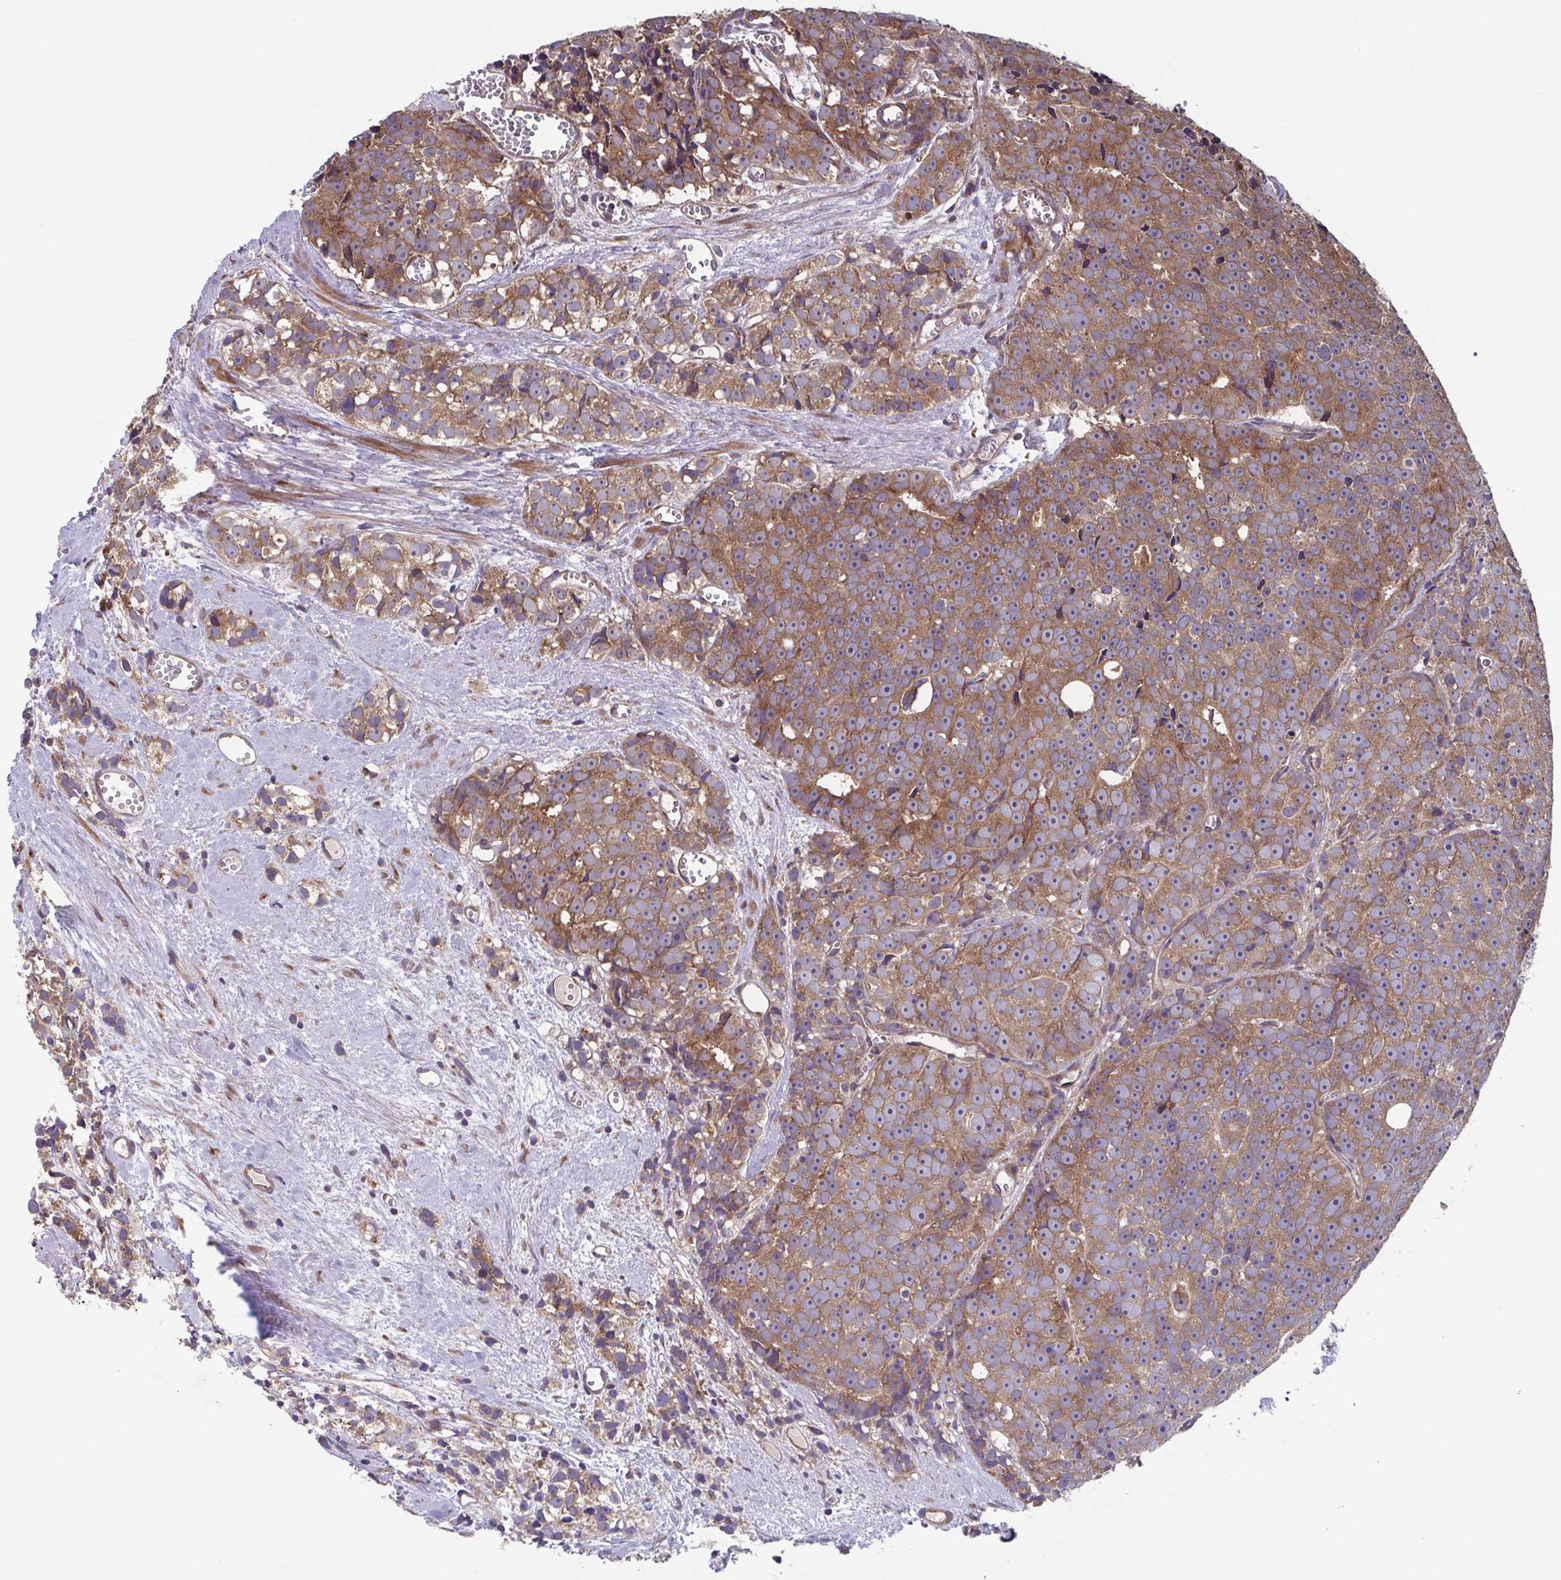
{"staining": {"intensity": "moderate", "quantity": ">75%", "location": "cytoplasmic/membranous"}, "tissue": "prostate cancer", "cell_type": "Tumor cells", "image_type": "cancer", "snomed": [{"axis": "morphology", "description": "Adenocarcinoma, High grade"}, {"axis": "topography", "description": "Prostate"}], "caption": "High-power microscopy captured an immunohistochemistry (IHC) histopathology image of prostate cancer (adenocarcinoma (high-grade)), revealing moderate cytoplasmic/membranous expression in about >75% of tumor cells. The staining was performed using DAB to visualize the protein expression in brown, while the nuclei were stained in blue with hematoxylin (Magnification: 20x).", "gene": "COPB1", "patient": {"sex": "male", "age": 77}}